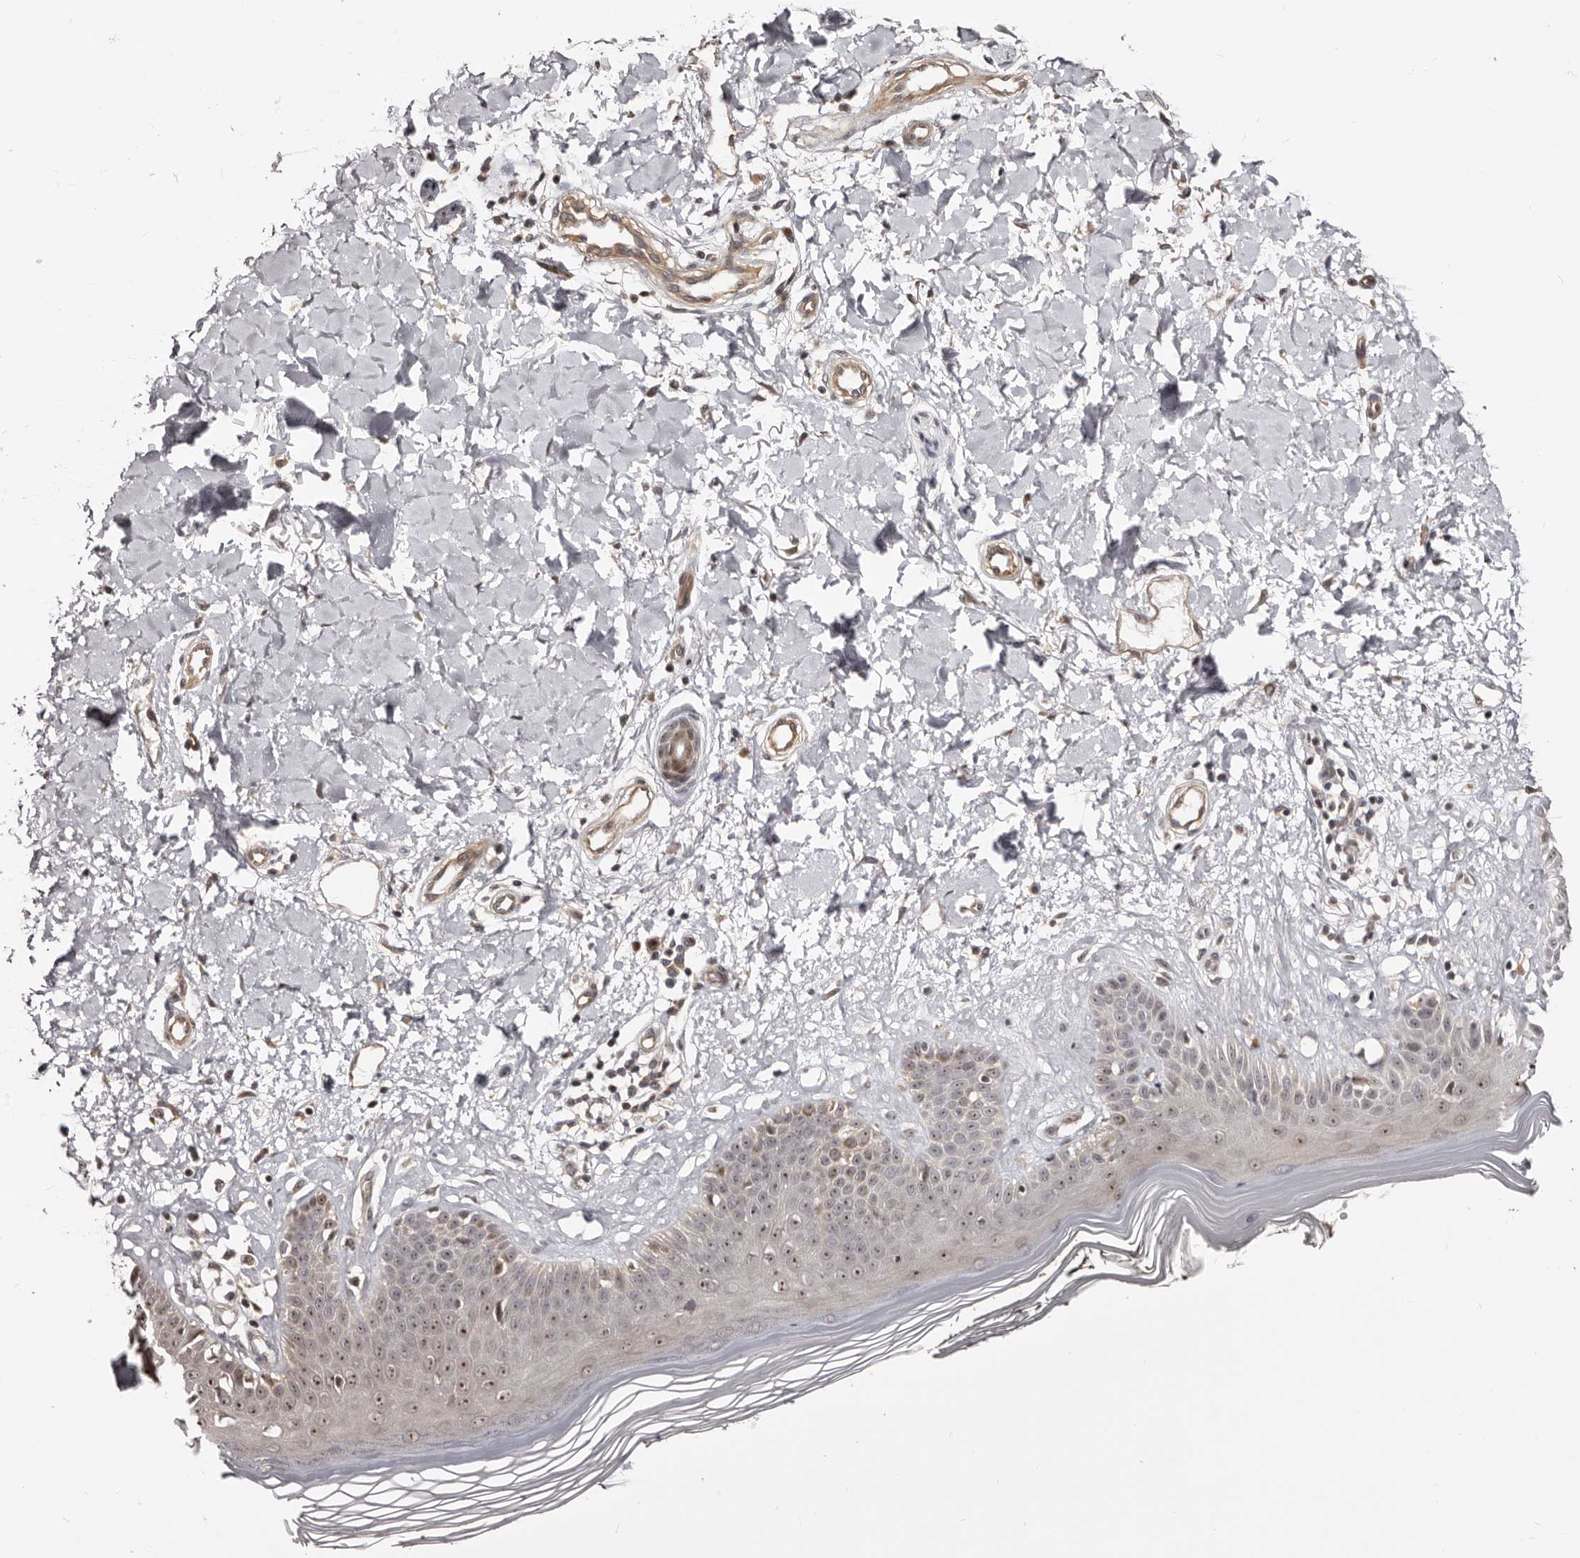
{"staining": {"intensity": "moderate", "quantity": ">75%", "location": "cytoplasmic/membranous,nuclear"}, "tissue": "skin", "cell_type": "Fibroblasts", "image_type": "normal", "snomed": [{"axis": "morphology", "description": "Normal tissue, NOS"}, {"axis": "topography", "description": "Skin"}], "caption": "Fibroblasts display medium levels of moderate cytoplasmic/membranous,nuclear expression in approximately >75% of cells in benign skin. (Brightfield microscopy of DAB IHC at high magnification).", "gene": "NOL12", "patient": {"sex": "female", "age": 64}}